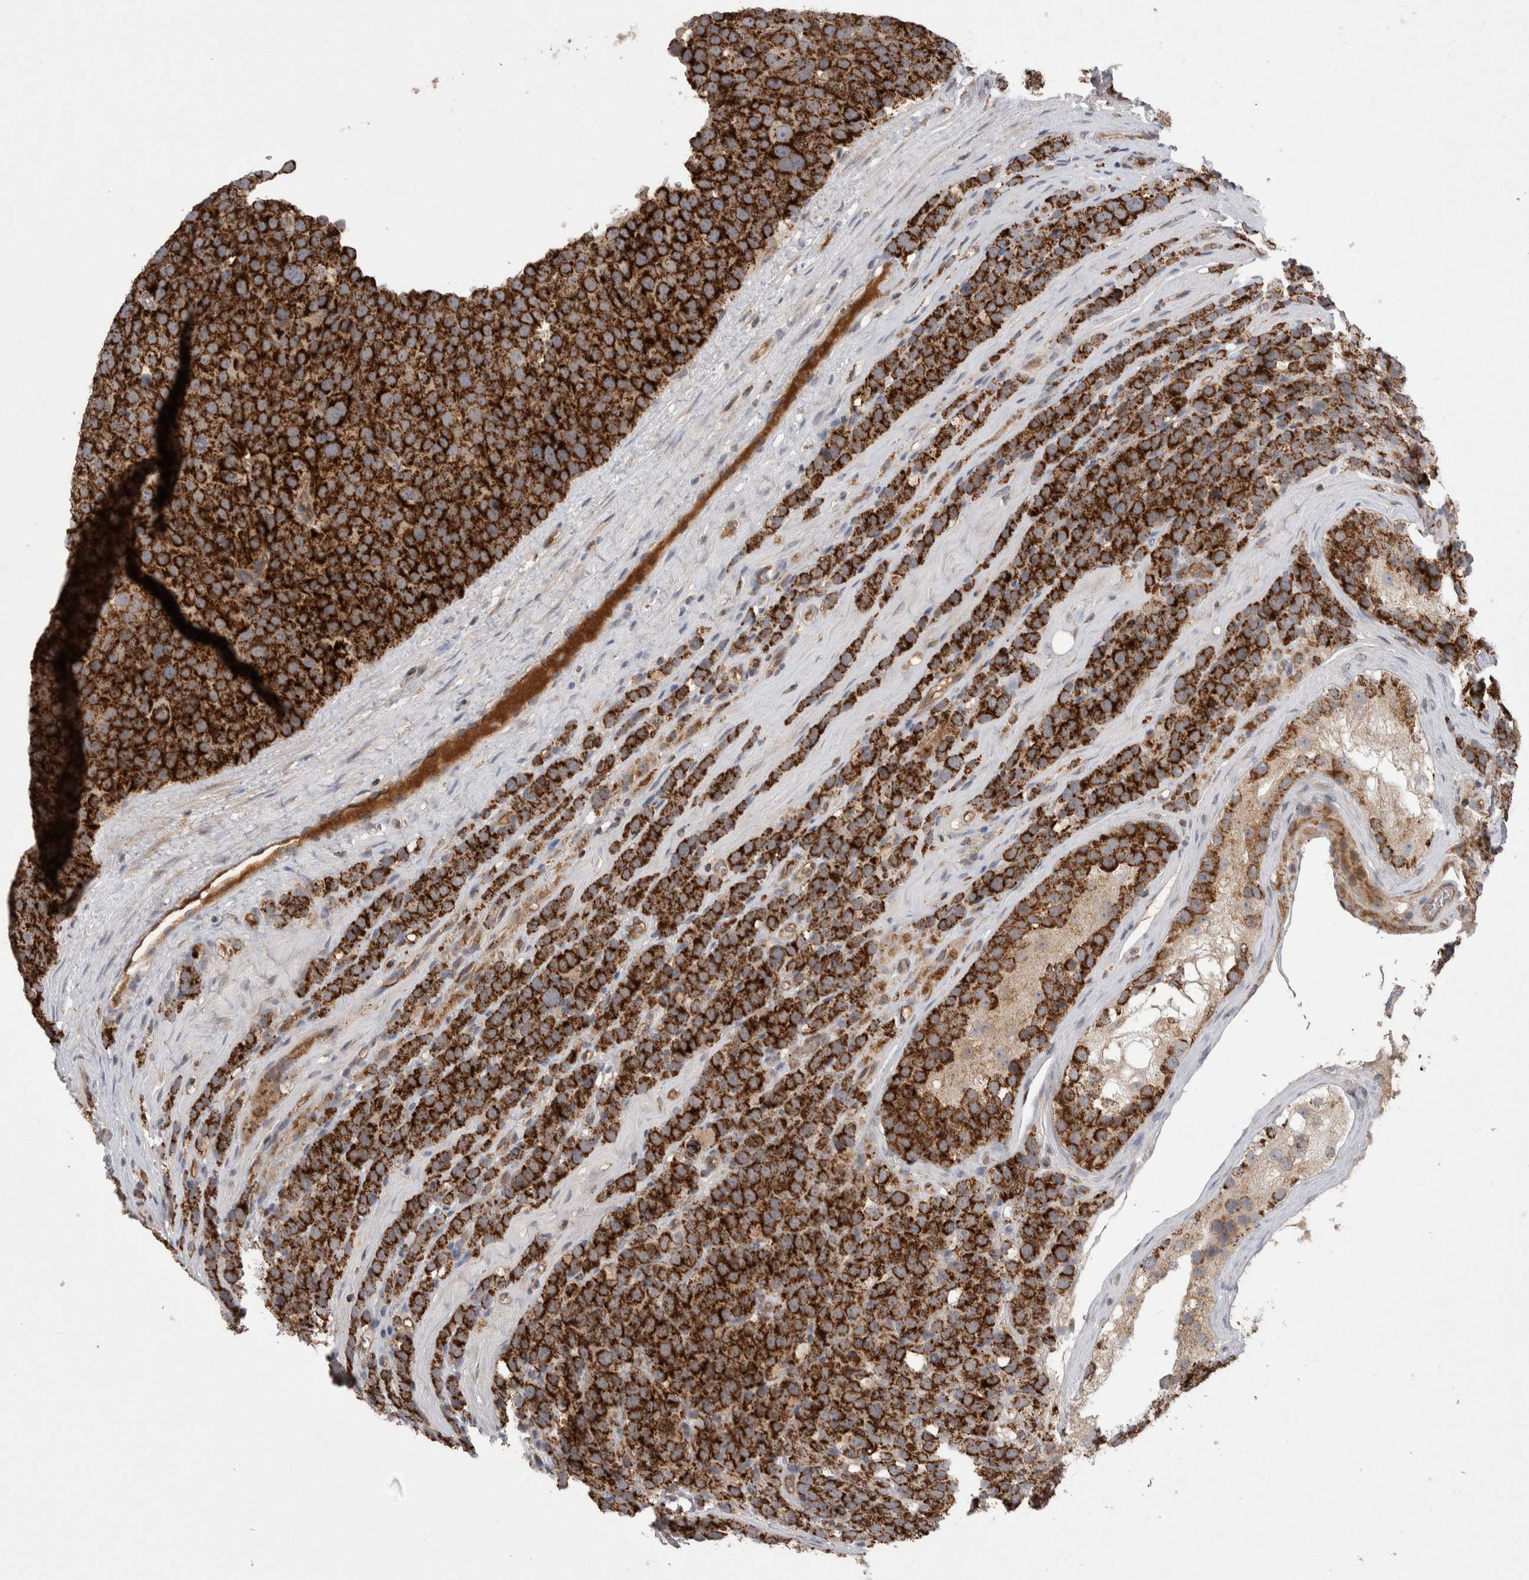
{"staining": {"intensity": "strong", "quantity": ">75%", "location": "cytoplasmic/membranous"}, "tissue": "testis cancer", "cell_type": "Tumor cells", "image_type": "cancer", "snomed": [{"axis": "morphology", "description": "Seminoma, NOS"}, {"axis": "topography", "description": "Testis"}], "caption": "Seminoma (testis) stained with DAB immunohistochemistry (IHC) displays high levels of strong cytoplasmic/membranous expression in about >75% of tumor cells.", "gene": "DARS2", "patient": {"sex": "male", "age": 71}}